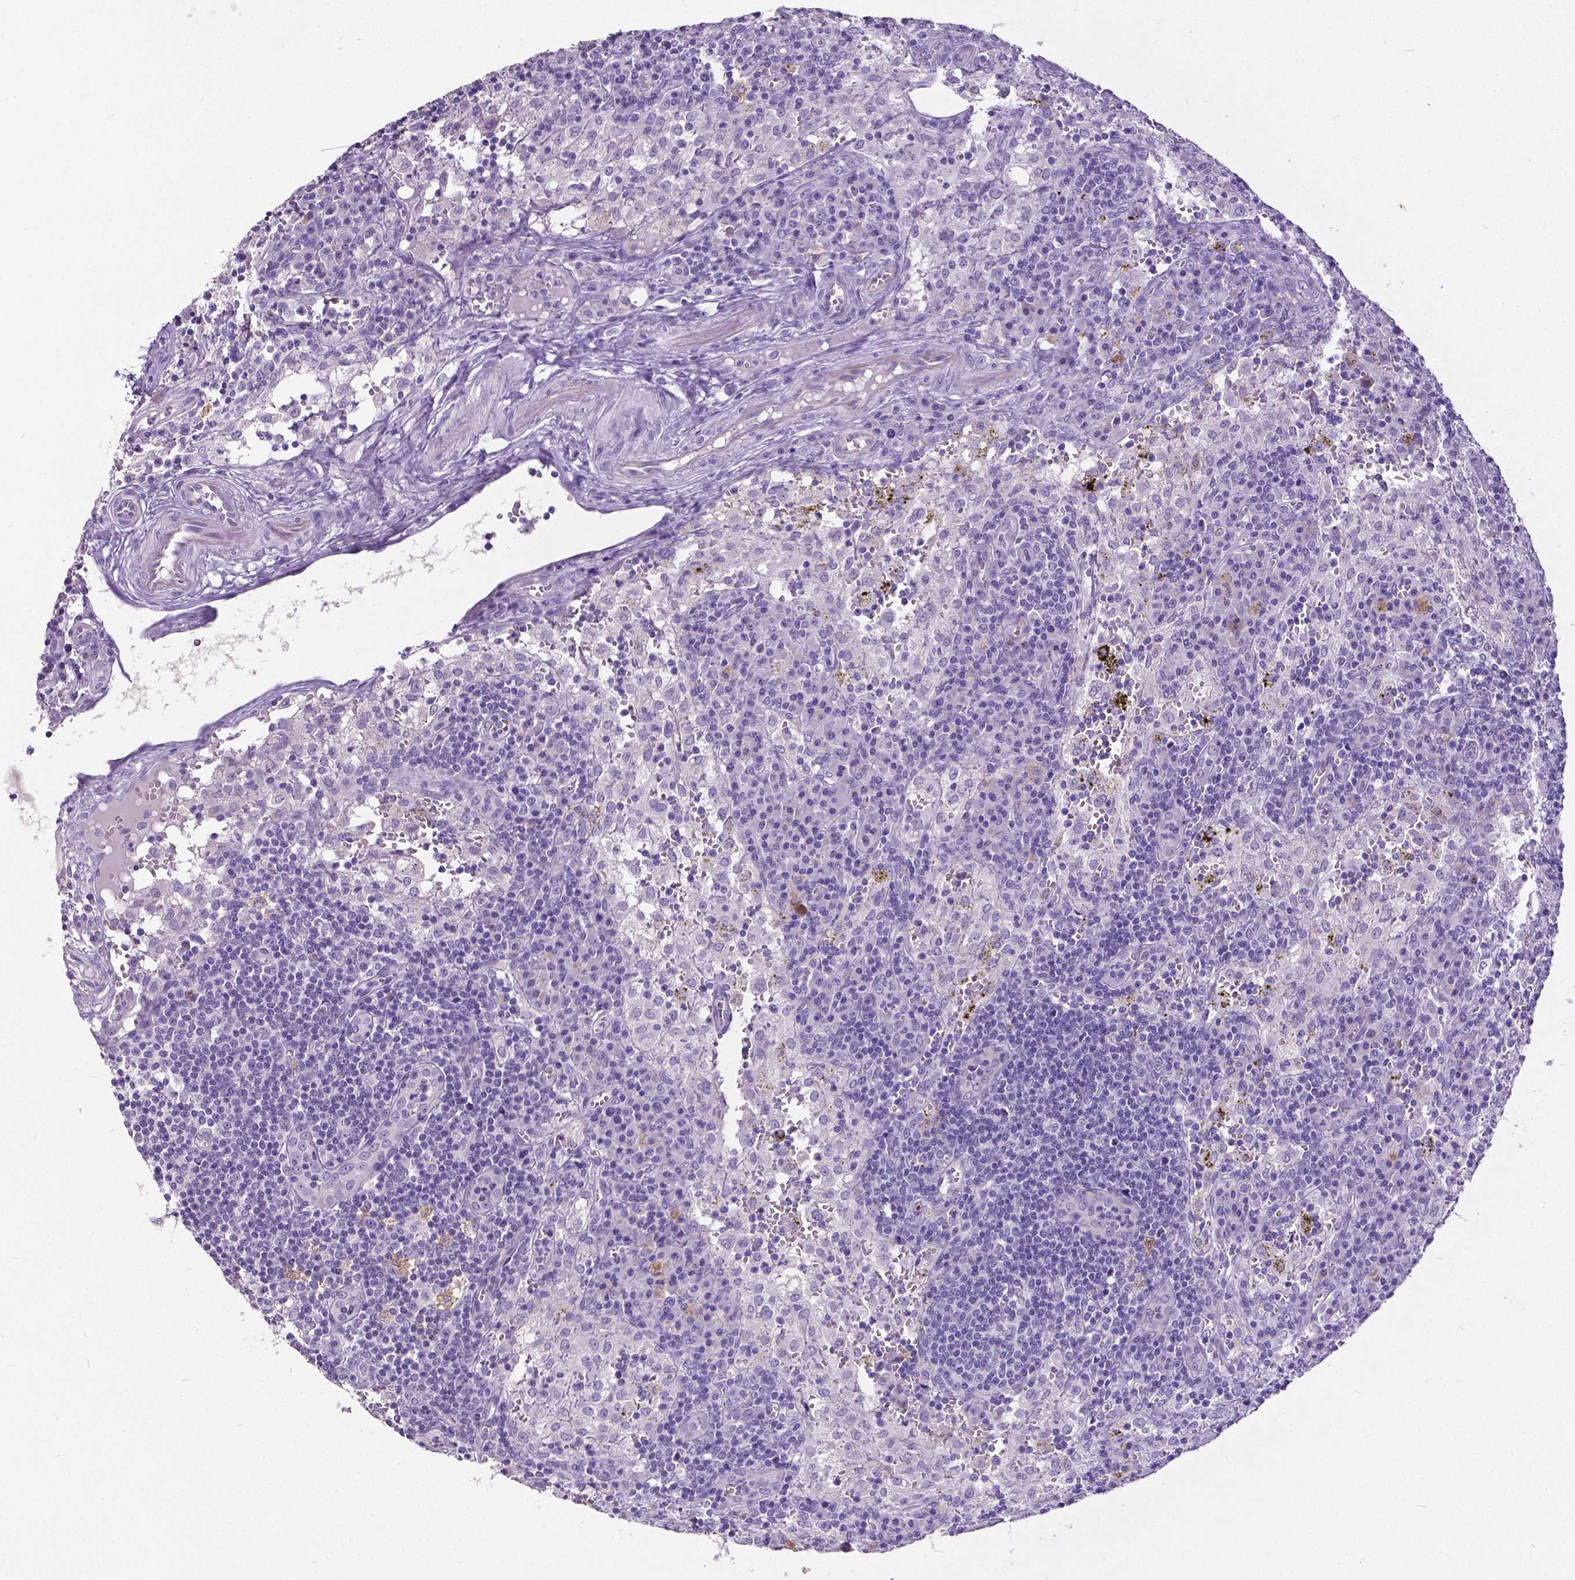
{"staining": {"intensity": "negative", "quantity": "none", "location": "none"}, "tissue": "lymph node", "cell_type": "Germinal center cells", "image_type": "normal", "snomed": [{"axis": "morphology", "description": "Normal tissue, NOS"}, {"axis": "topography", "description": "Lymph node"}], "caption": "Immunohistochemical staining of normal human lymph node demonstrates no significant positivity in germinal center cells.", "gene": "OCLN", "patient": {"sex": "male", "age": 62}}